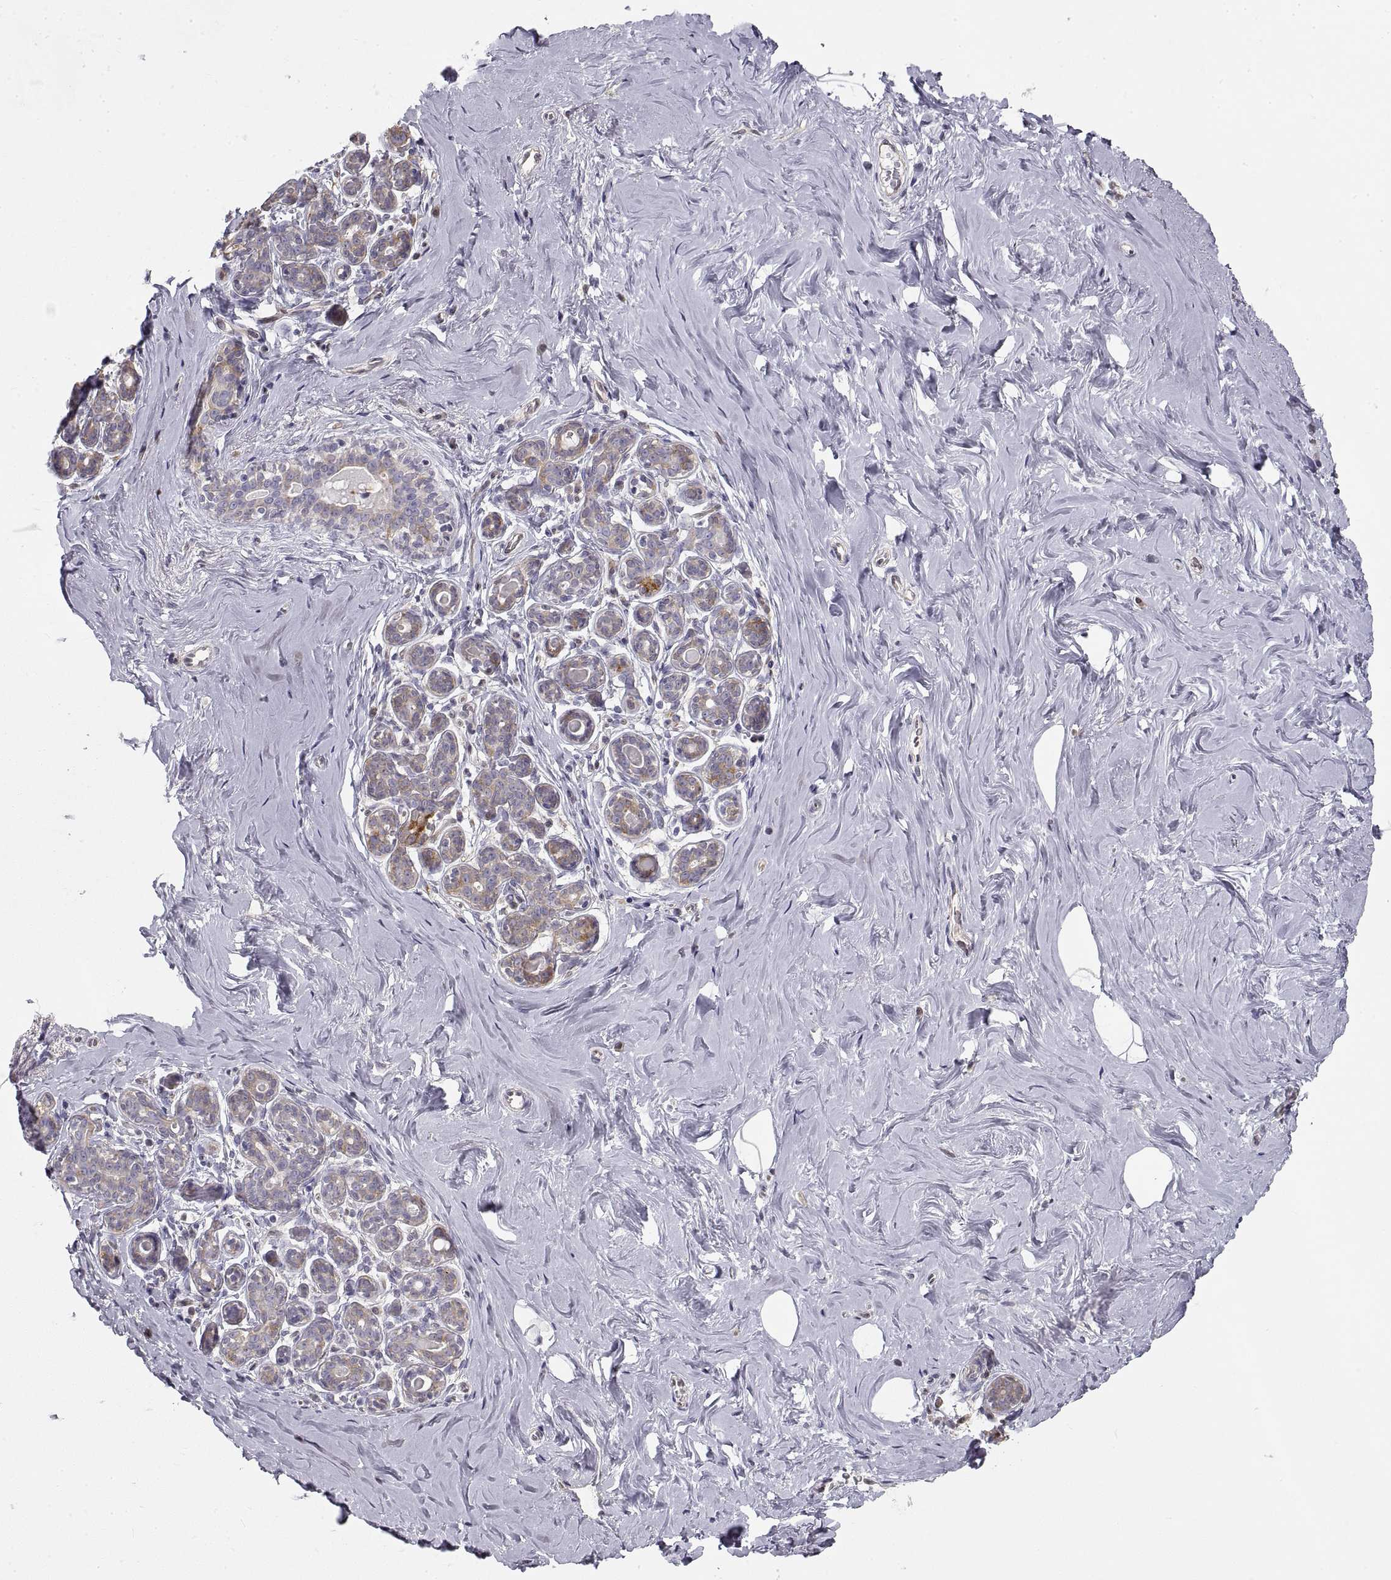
{"staining": {"intensity": "negative", "quantity": "none", "location": "none"}, "tissue": "breast", "cell_type": "Adipocytes", "image_type": "normal", "snomed": [{"axis": "morphology", "description": "Normal tissue, NOS"}, {"axis": "topography", "description": "Skin"}, {"axis": "topography", "description": "Breast"}], "caption": "High power microscopy micrograph of an IHC micrograph of unremarkable breast, revealing no significant staining in adipocytes. (DAB (3,3'-diaminobenzidine) immunohistochemistry with hematoxylin counter stain).", "gene": "HSP90AB1", "patient": {"sex": "female", "age": 43}}